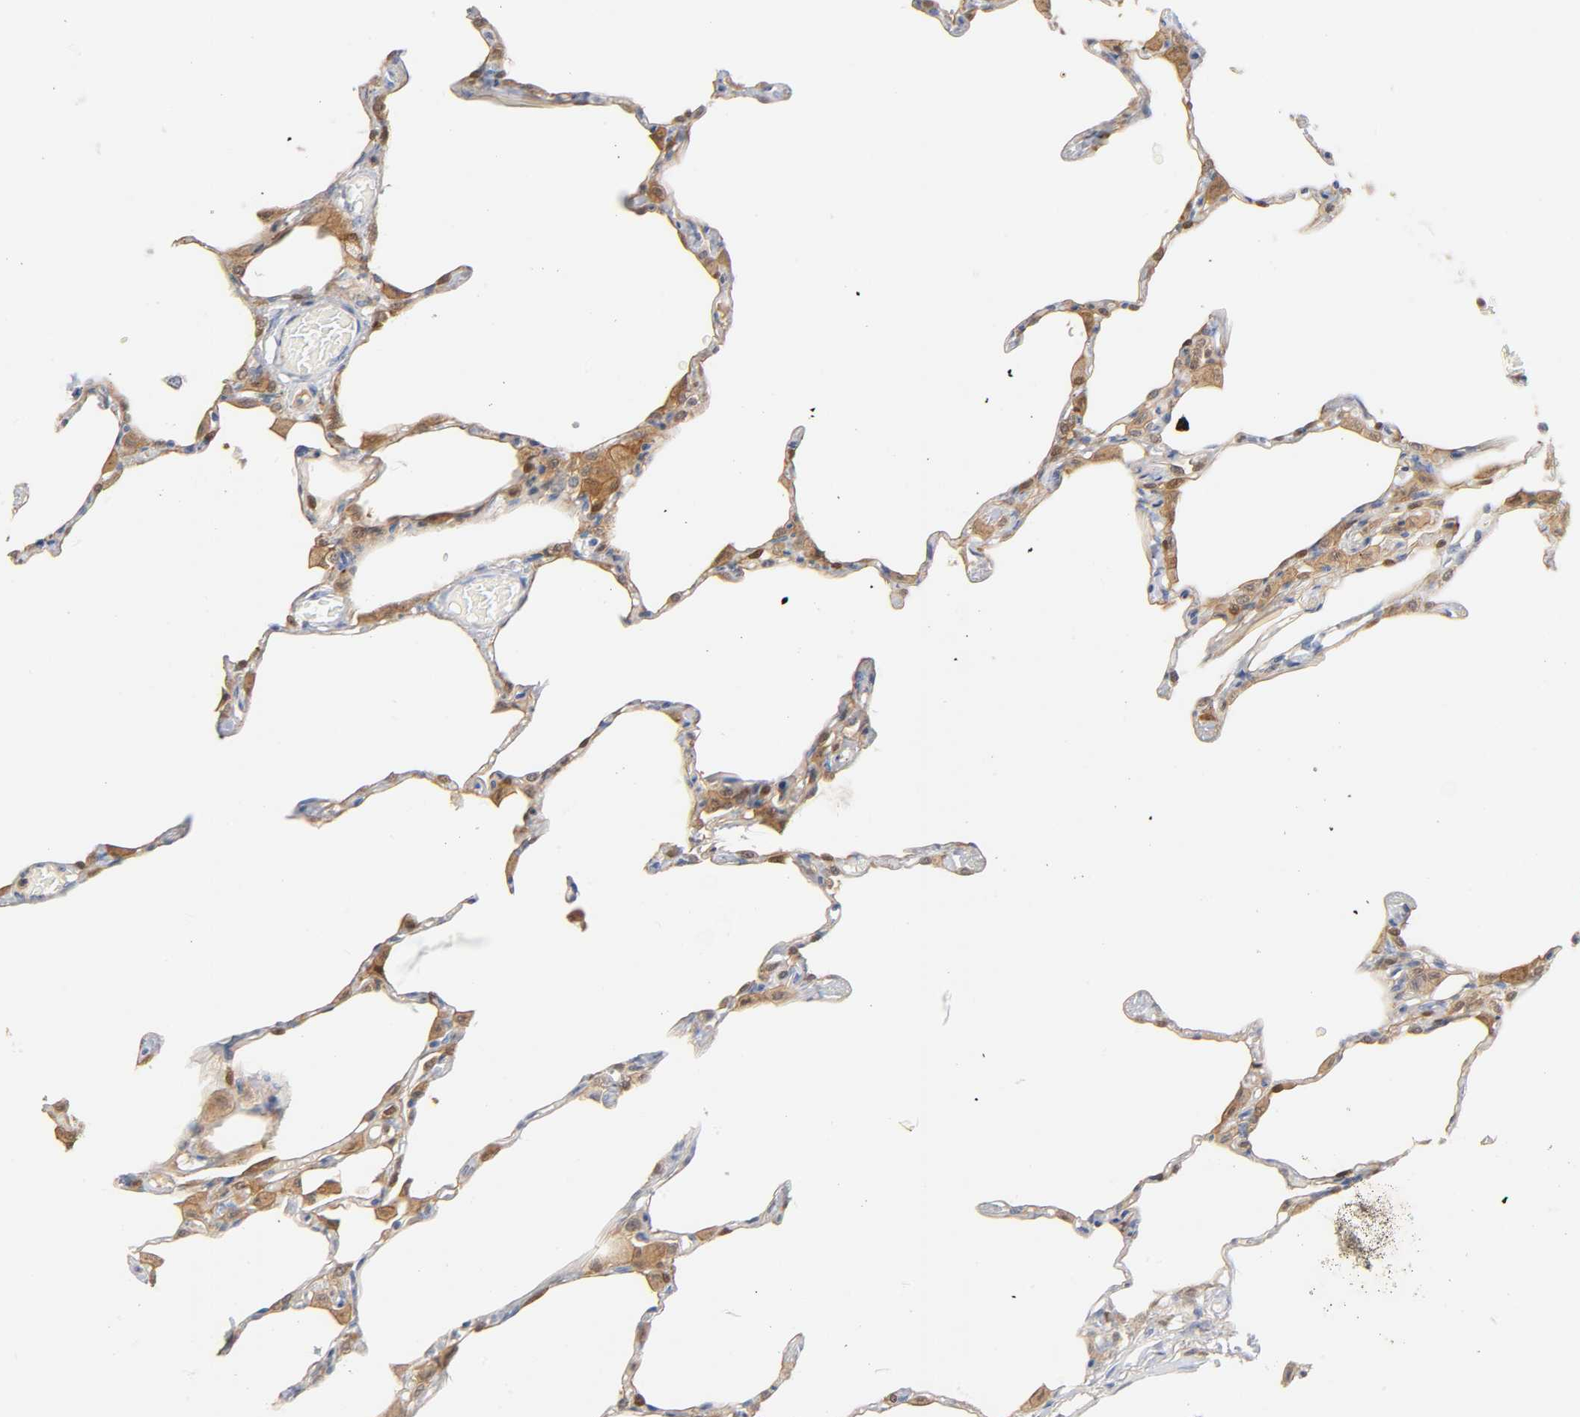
{"staining": {"intensity": "weak", "quantity": "<25%", "location": "cytoplasmic/membranous,nuclear"}, "tissue": "lung", "cell_type": "Alveolar cells", "image_type": "normal", "snomed": [{"axis": "morphology", "description": "Normal tissue, NOS"}, {"axis": "topography", "description": "Lung"}], "caption": "Lung was stained to show a protein in brown. There is no significant positivity in alveolar cells. (DAB immunohistochemistry (IHC) visualized using brightfield microscopy, high magnification).", "gene": "IL18", "patient": {"sex": "female", "age": 49}}